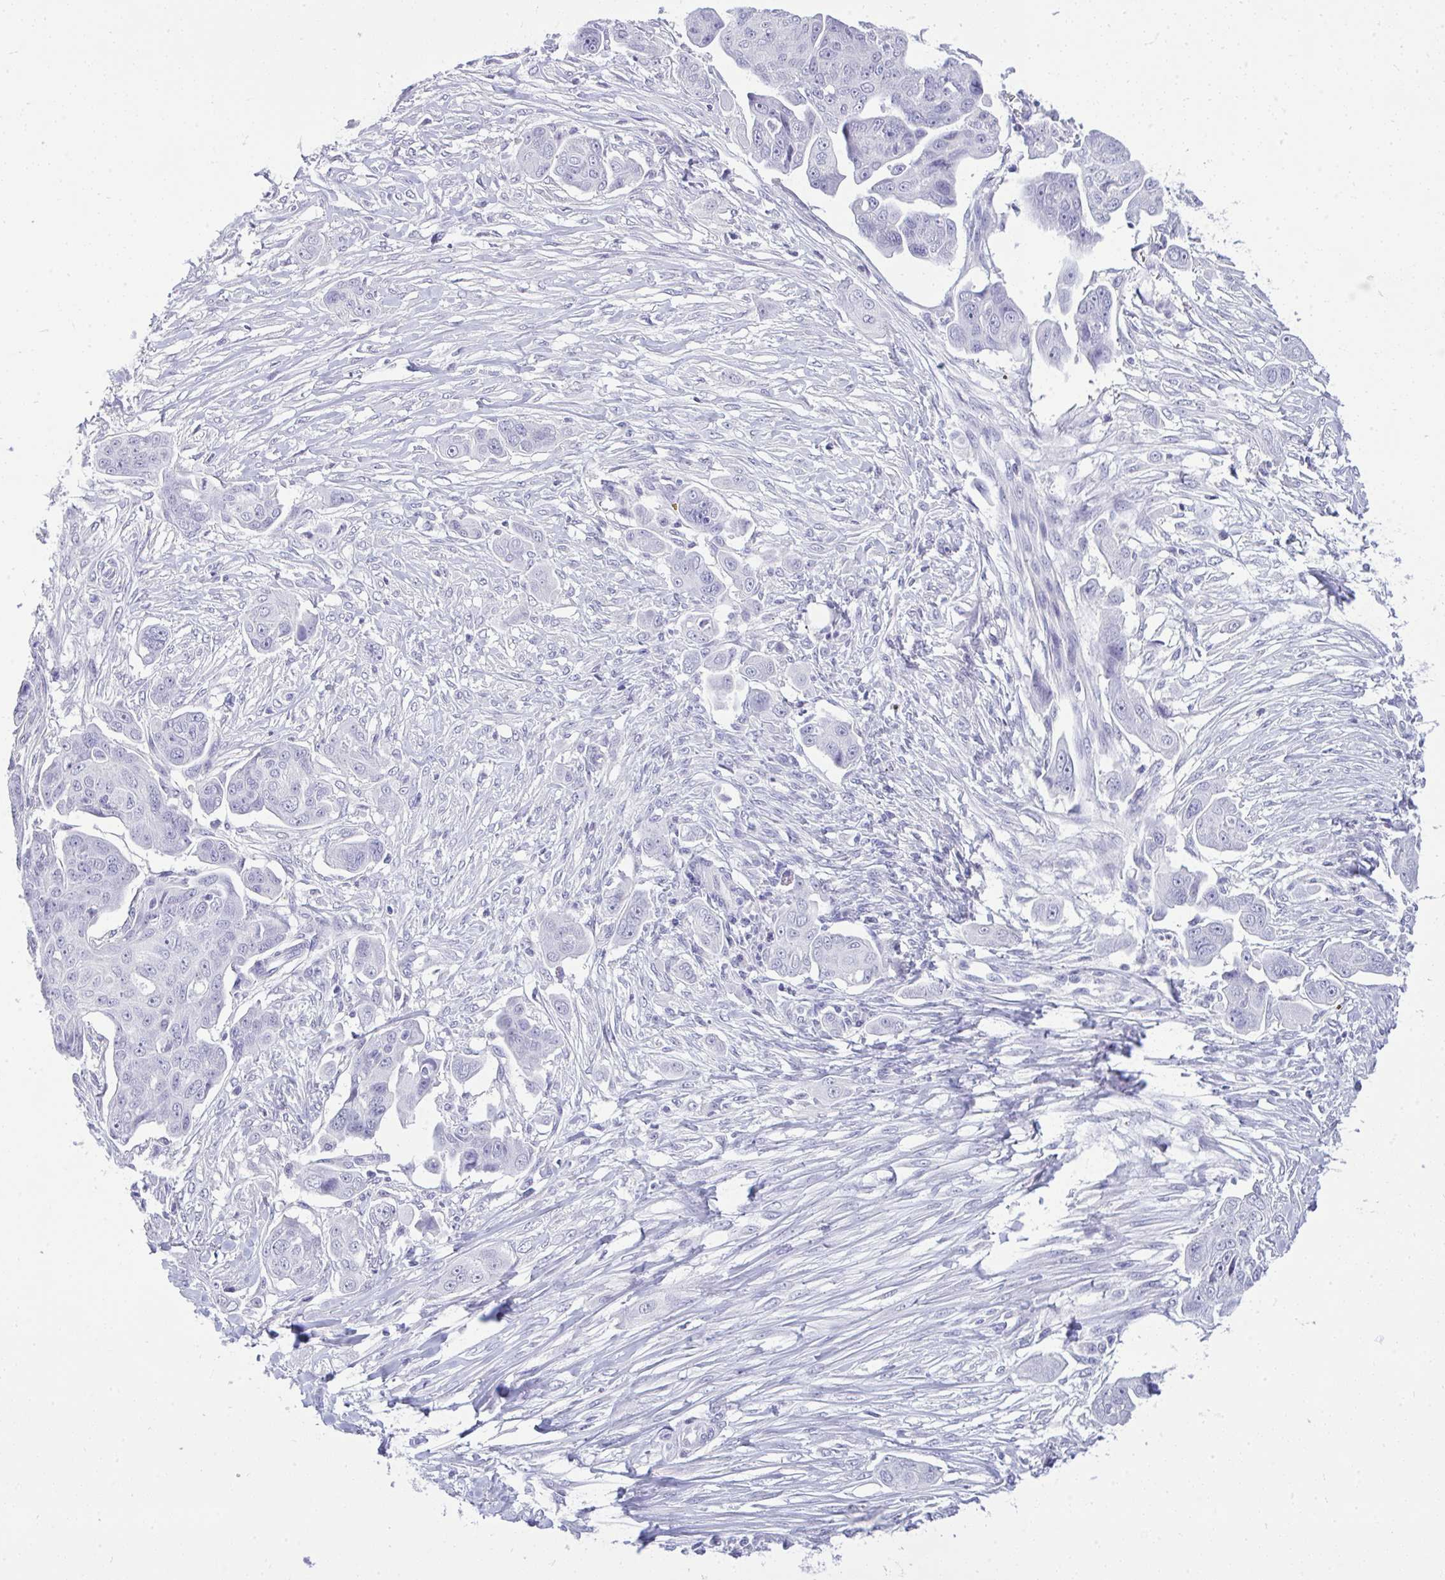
{"staining": {"intensity": "negative", "quantity": "none", "location": "none"}, "tissue": "ovarian cancer", "cell_type": "Tumor cells", "image_type": "cancer", "snomed": [{"axis": "morphology", "description": "Carcinoma, endometroid"}, {"axis": "topography", "description": "Ovary"}], "caption": "Tumor cells are negative for brown protein staining in ovarian cancer (endometroid carcinoma).", "gene": "PRM2", "patient": {"sex": "female", "age": 70}}